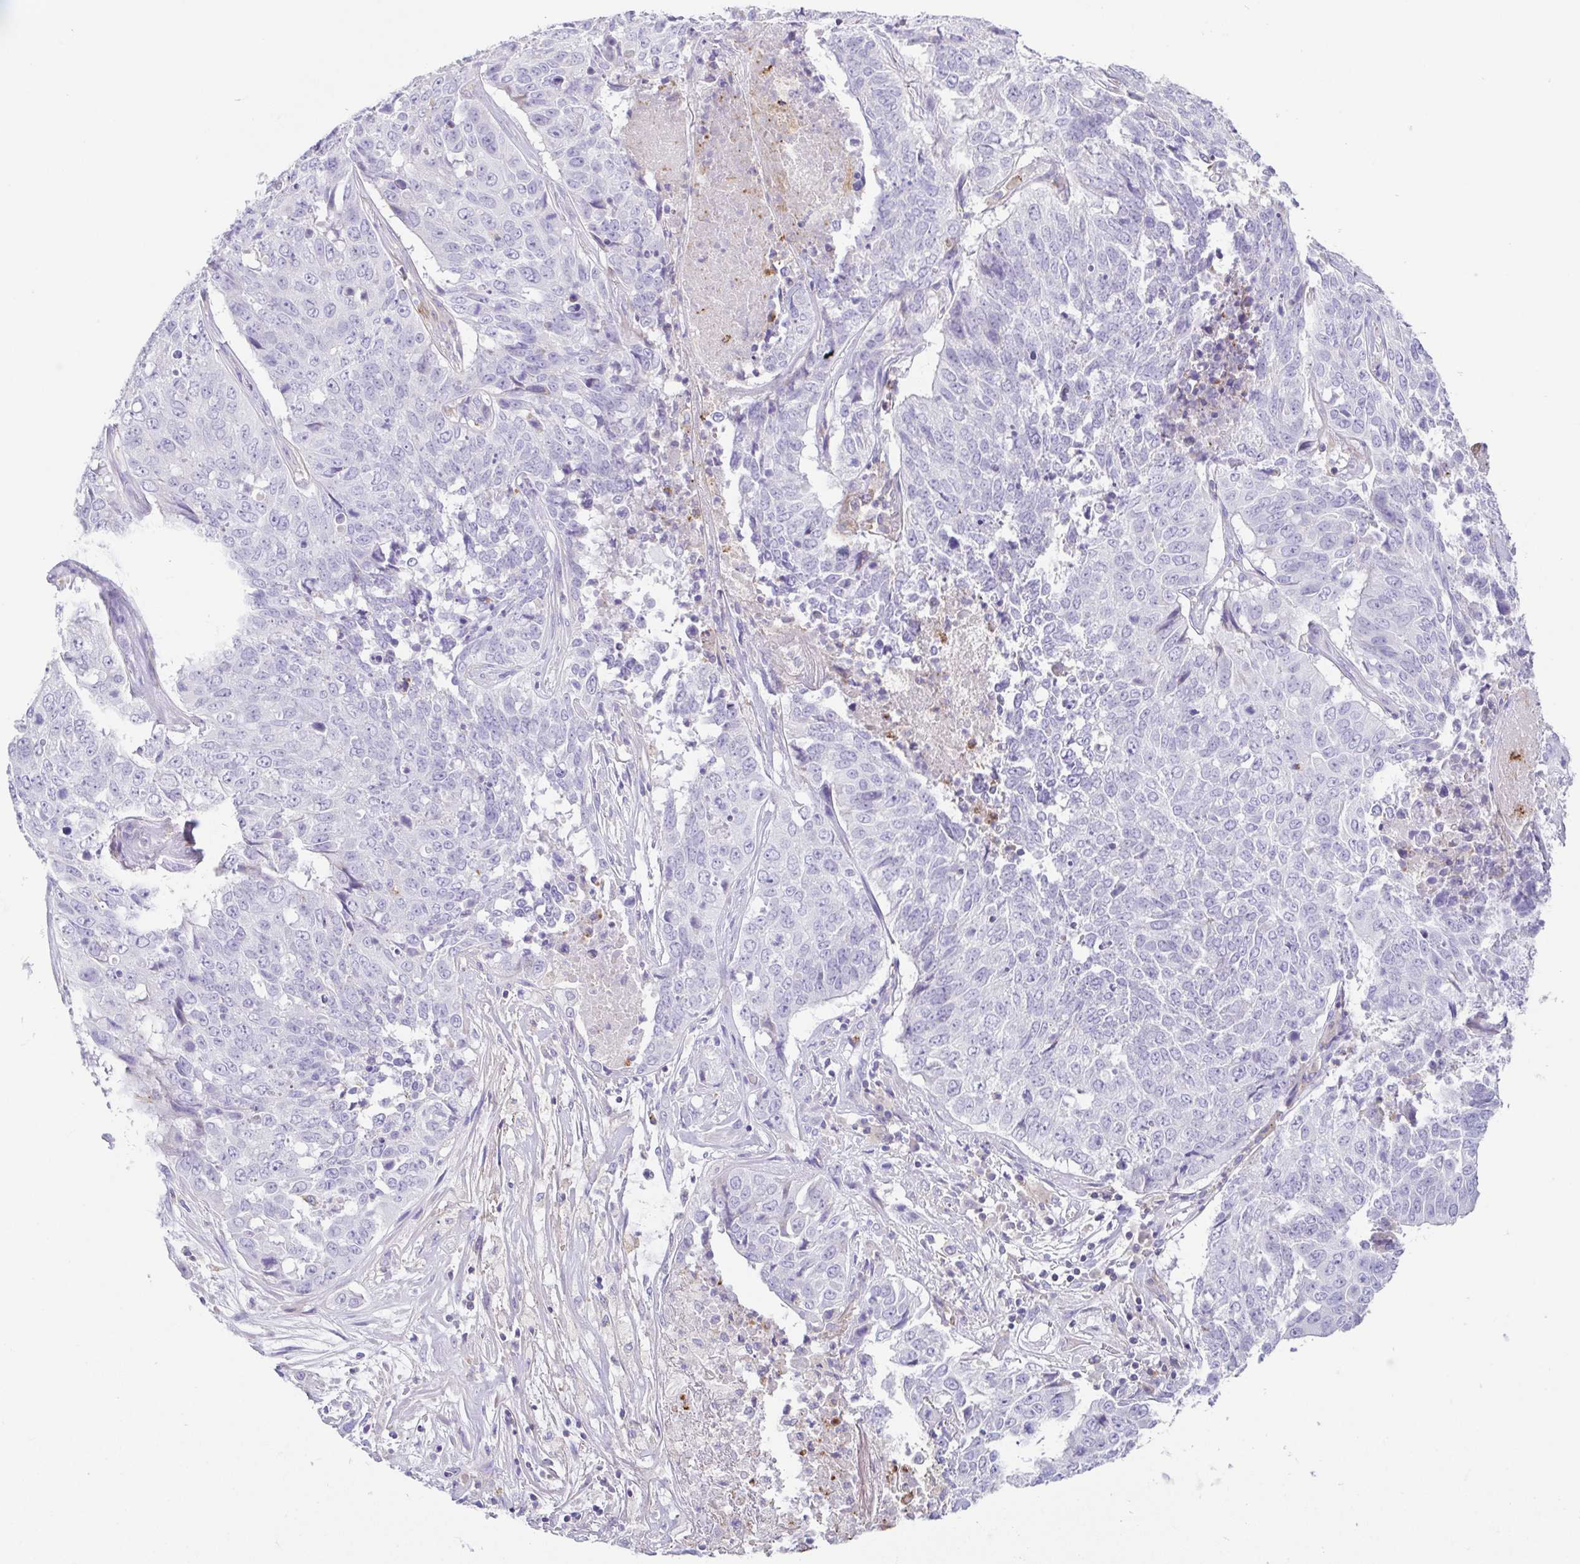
{"staining": {"intensity": "negative", "quantity": "none", "location": "none"}, "tissue": "lung cancer", "cell_type": "Tumor cells", "image_type": "cancer", "snomed": [{"axis": "morphology", "description": "Normal tissue, NOS"}, {"axis": "morphology", "description": "Squamous cell carcinoma, NOS"}, {"axis": "topography", "description": "Bronchus"}, {"axis": "topography", "description": "Lung"}], "caption": "IHC image of human lung cancer (squamous cell carcinoma) stained for a protein (brown), which reveals no expression in tumor cells. (IHC, brightfield microscopy, high magnification).", "gene": "ARPP21", "patient": {"sex": "male", "age": 64}}